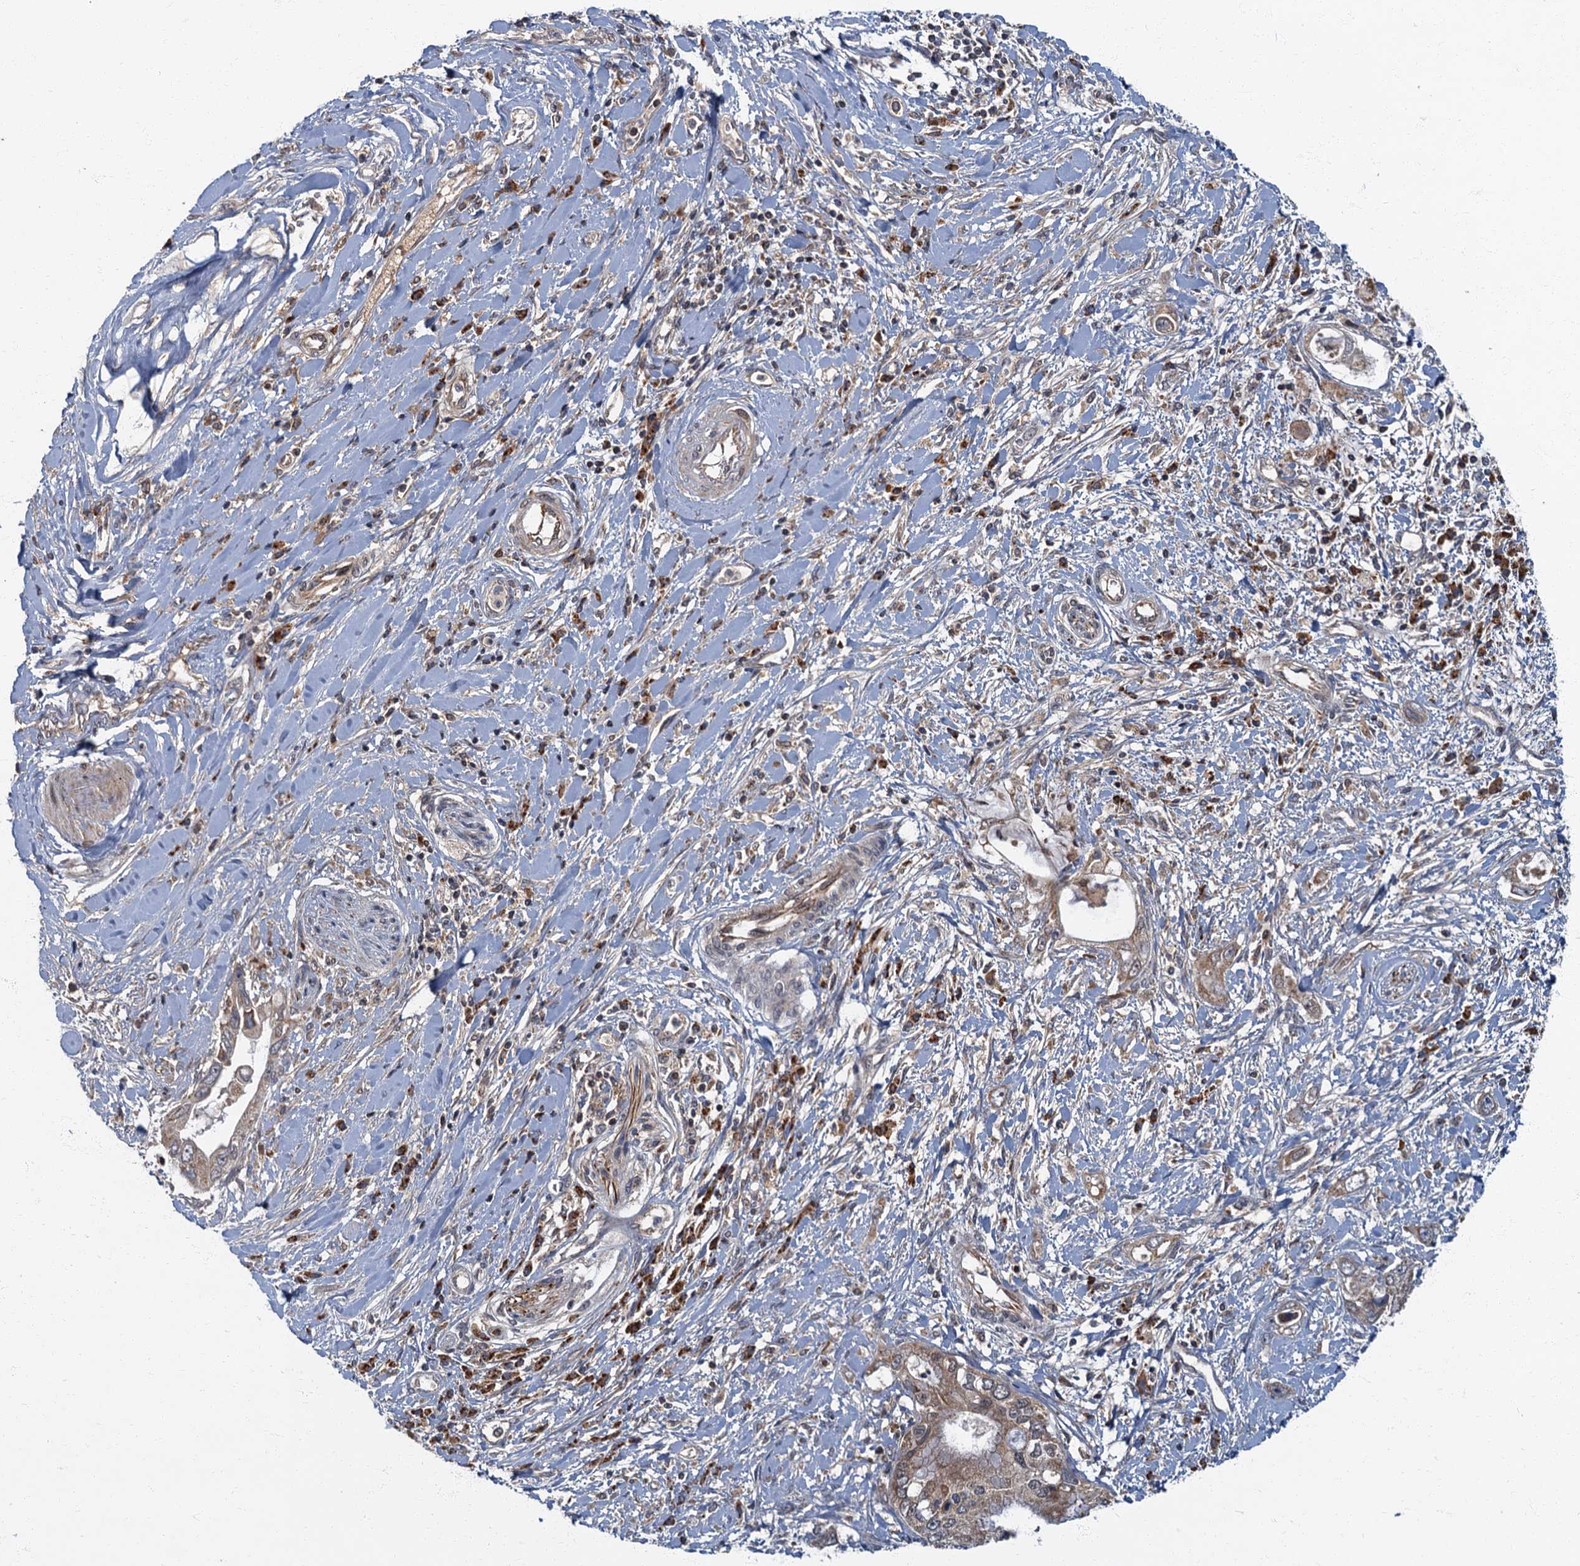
{"staining": {"intensity": "moderate", "quantity": ">75%", "location": "cytoplasmic/membranous"}, "tissue": "pancreatic cancer", "cell_type": "Tumor cells", "image_type": "cancer", "snomed": [{"axis": "morphology", "description": "Inflammation, NOS"}, {"axis": "morphology", "description": "Adenocarcinoma, NOS"}, {"axis": "topography", "description": "Pancreas"}], "caption": "Human pancreatic cancer (adenocarcinoma) stained with a brown dye demonstrates moderate cytoplasmic/membranous positive staining in about >75% of tumor cells.", "gene": "SLC11A2", "patient": {"sex": "female", "age": 56}}